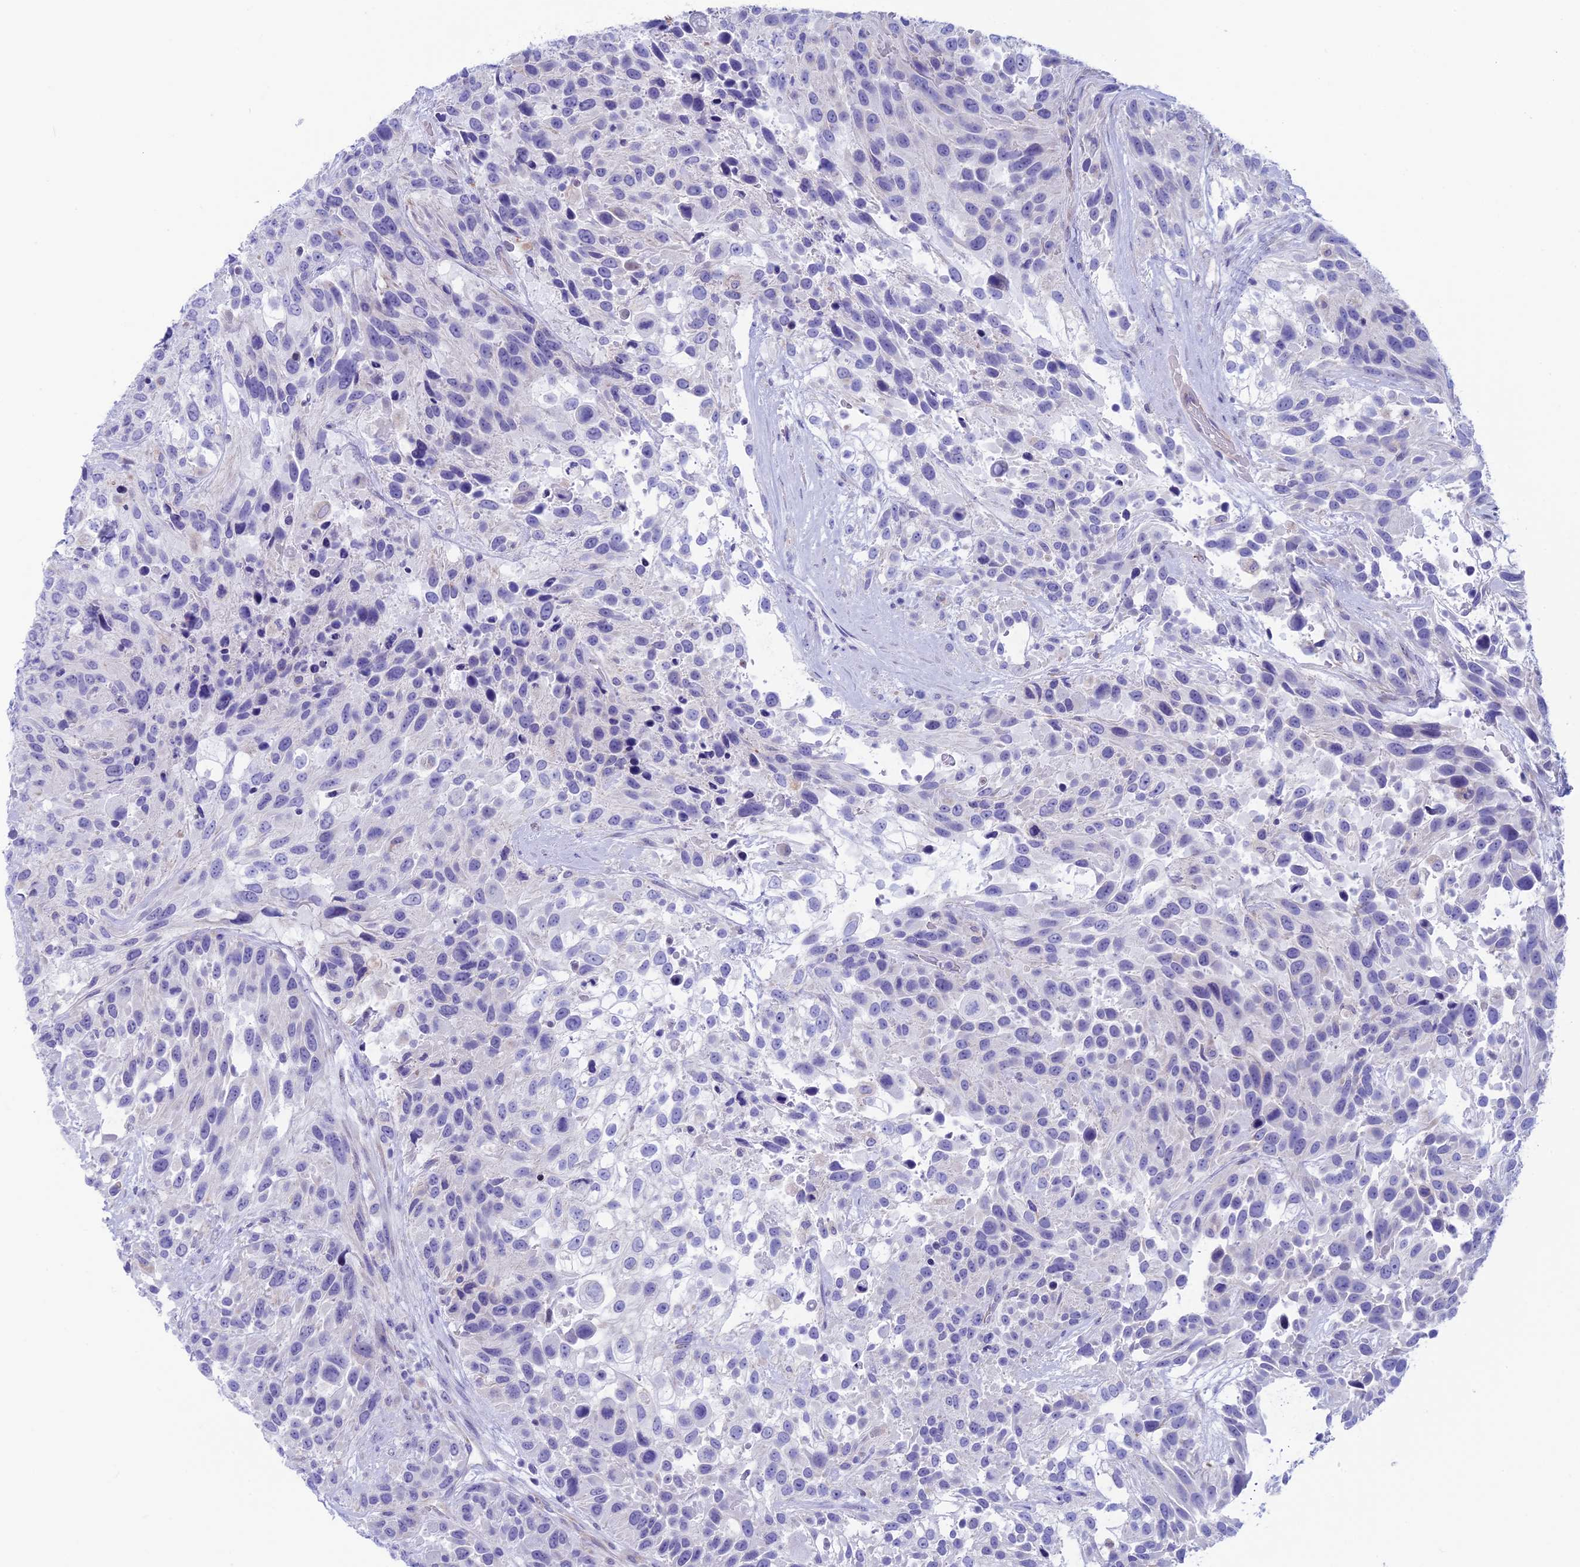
{"staining": {"intensity": "negative", "quantity": "none", "location": "none"}, "tissue": "urothelial cancer", "cell_type": "Tumor cells", "image_type": "cancer", "snomed": [{"axis": "morphology", "description": "Urothelial carcinoma, High grade"}, {"axis": "topography", "description": "Urinary bladder"}], "caption": "High-grade urothelial carcinoma was stained to show a protein in brown. There is no significant expression in tumor cells.", "gene": "GNGT2", "patient": {"sex": "female", "age": 70}}